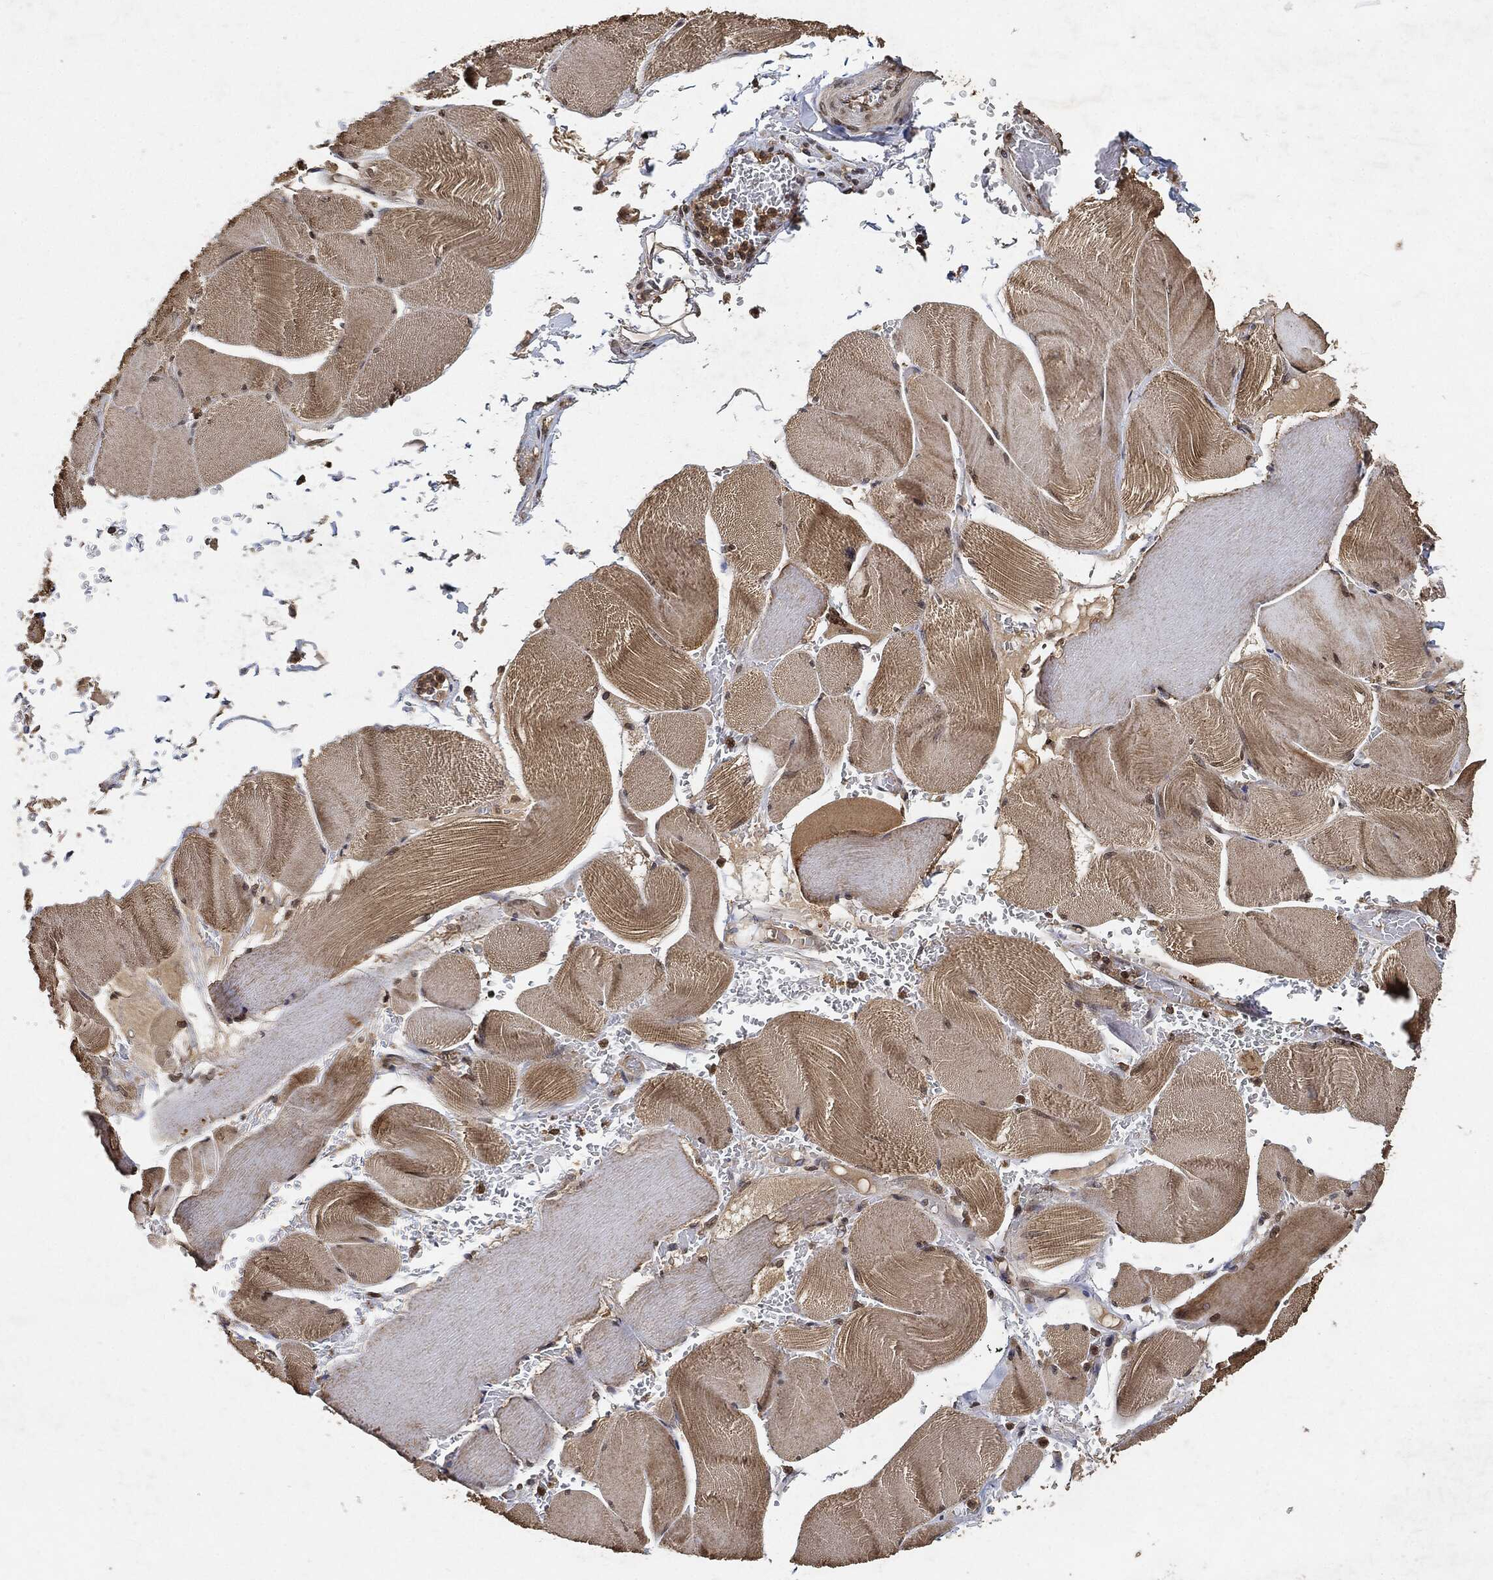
{"staining": {"intensity": "moderate", "quantity": "25%-75%", "location": "cytoplasmic/membranous,nuclear"}, "tissue": "skeletal muscle", "cell_type": "Myocytes", "image_type": "normal", "snomed": [{"axis": "morphology", "description": "Normal tissue, NOS"}, {"axis": "topography", "description": "Skeletal muscle"}], "caption": "The immunohistochemical stain labels moderate cytoplasmic/membranous,nuclear staining in myocytes of normal skeletal muscle.", "gene": "ZNF226", "patient": {"sex": "male", "age": 56}}